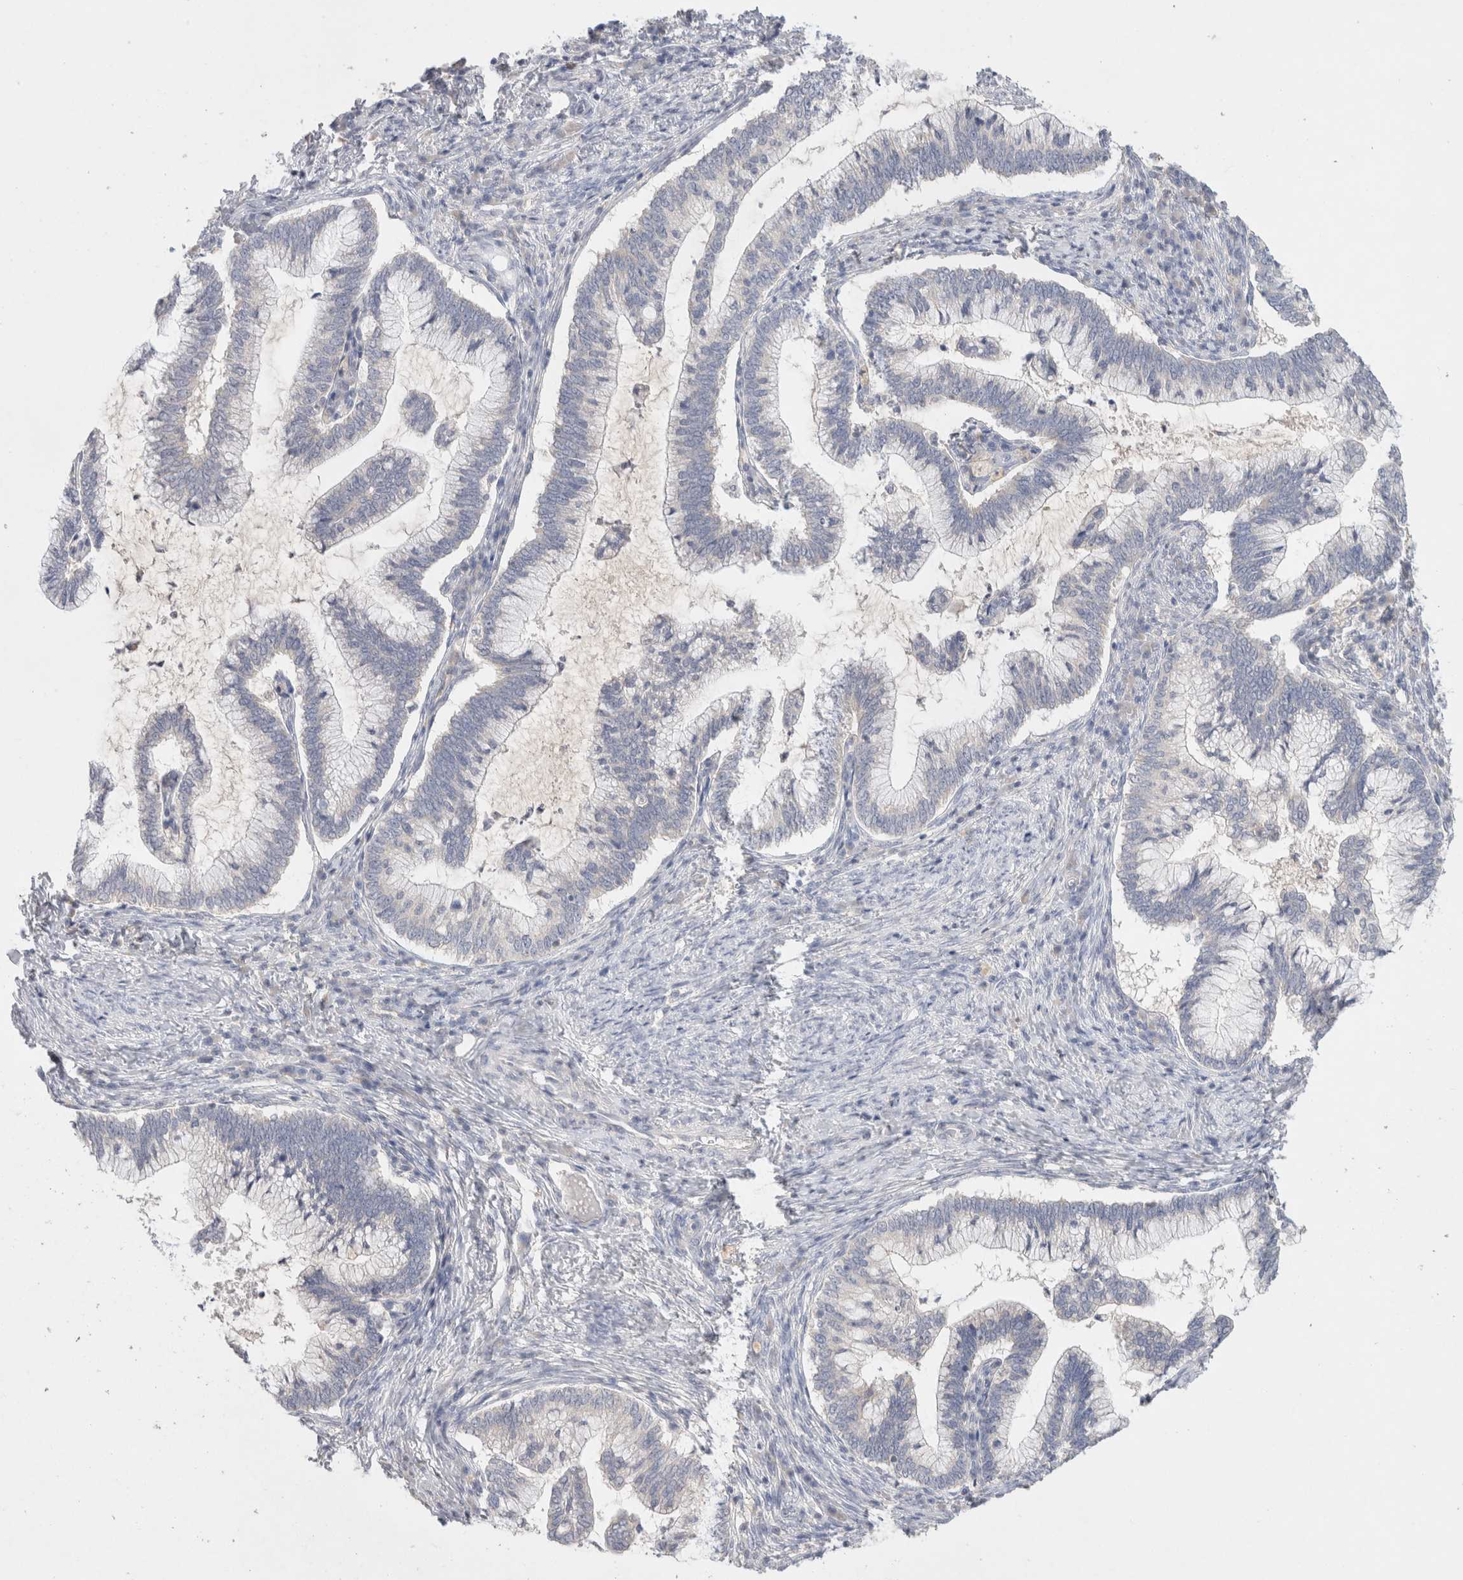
{"staining": {"intensity": "negative", "quantity": "none", "location": "none"}, "tissue": "cervical cancer", "cell_type": "Tumor cells", "image_type": "cancer", "snomed": [{"axis": "morphology", "description": "Adenocarcinoma, NOS"}, {"axis": "topography", "description": "Cervix"}], "caption": "Tumor cells are negative for protein expression in human adenocarcinoma (cervical).", "gene": "MPP2", "patient": {"sex": "female", "age": 36}}